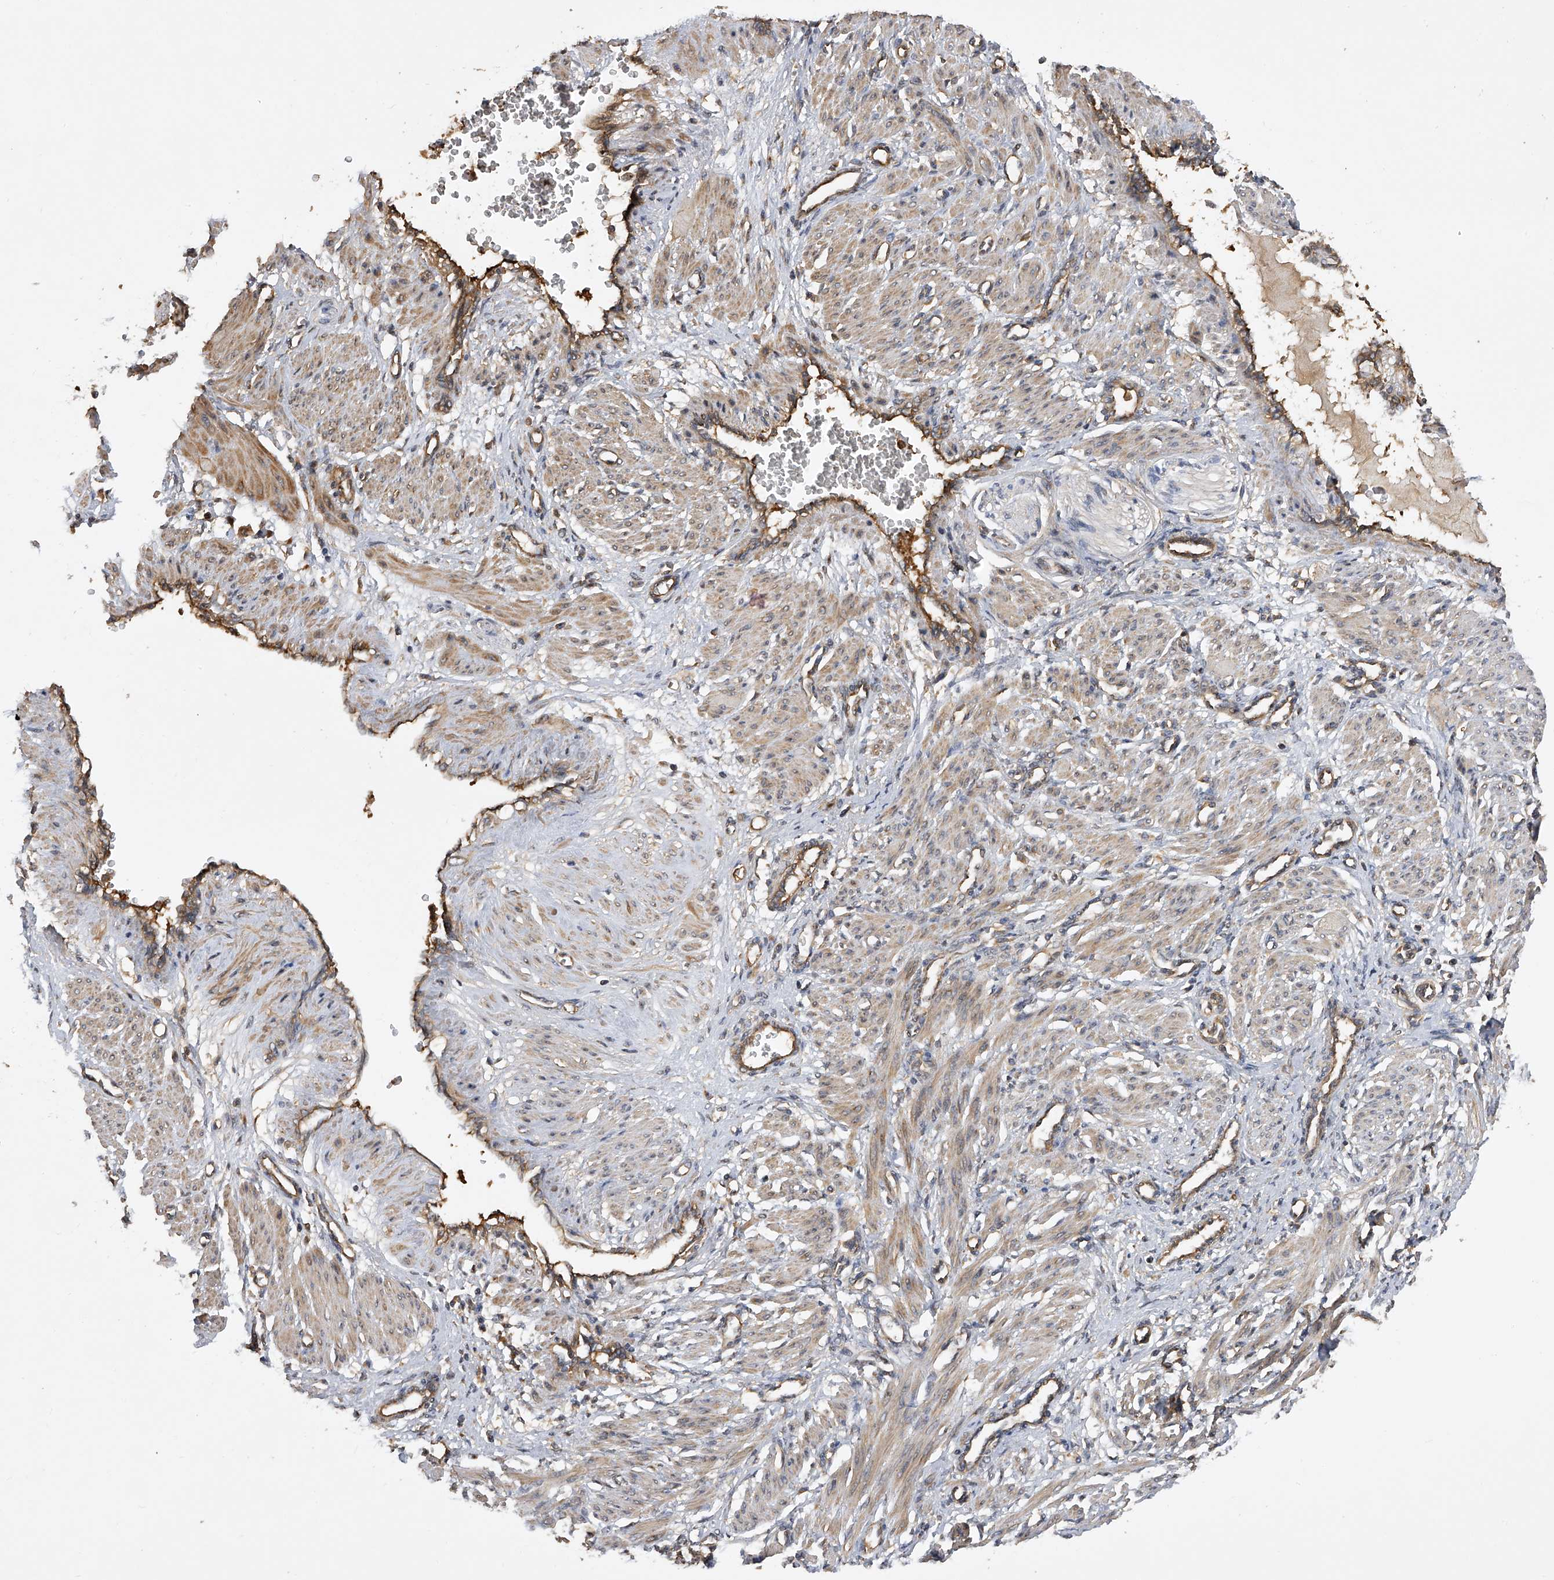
{"staining": {"intensity": "moderate", "quantity": ">75%", "location": "cytoplasmic/membranous"}, "tissue": "smooth muscle", "cell_type": "Smooth muscle cells", "image_type": "normal", "snomed": [{"axis": "morphology", "description": "Normal tissue, NOS"}, {"axis": "topography", "description": "Endometrium"}], "caption": "Normal smooth muscle demonstrates moderate cytoplasmic/membranous positivity in about >75% of smooth muscle cells, visualized by immunohistochemistry. The staining was performed using DAB (3,3'-diaminobenzidine), with brown indicating positive protein expression. Nuclei are stained blue with hematoxylin.", "gene": "PTPRA", "patient": {"sex": "female", "age": 33}}